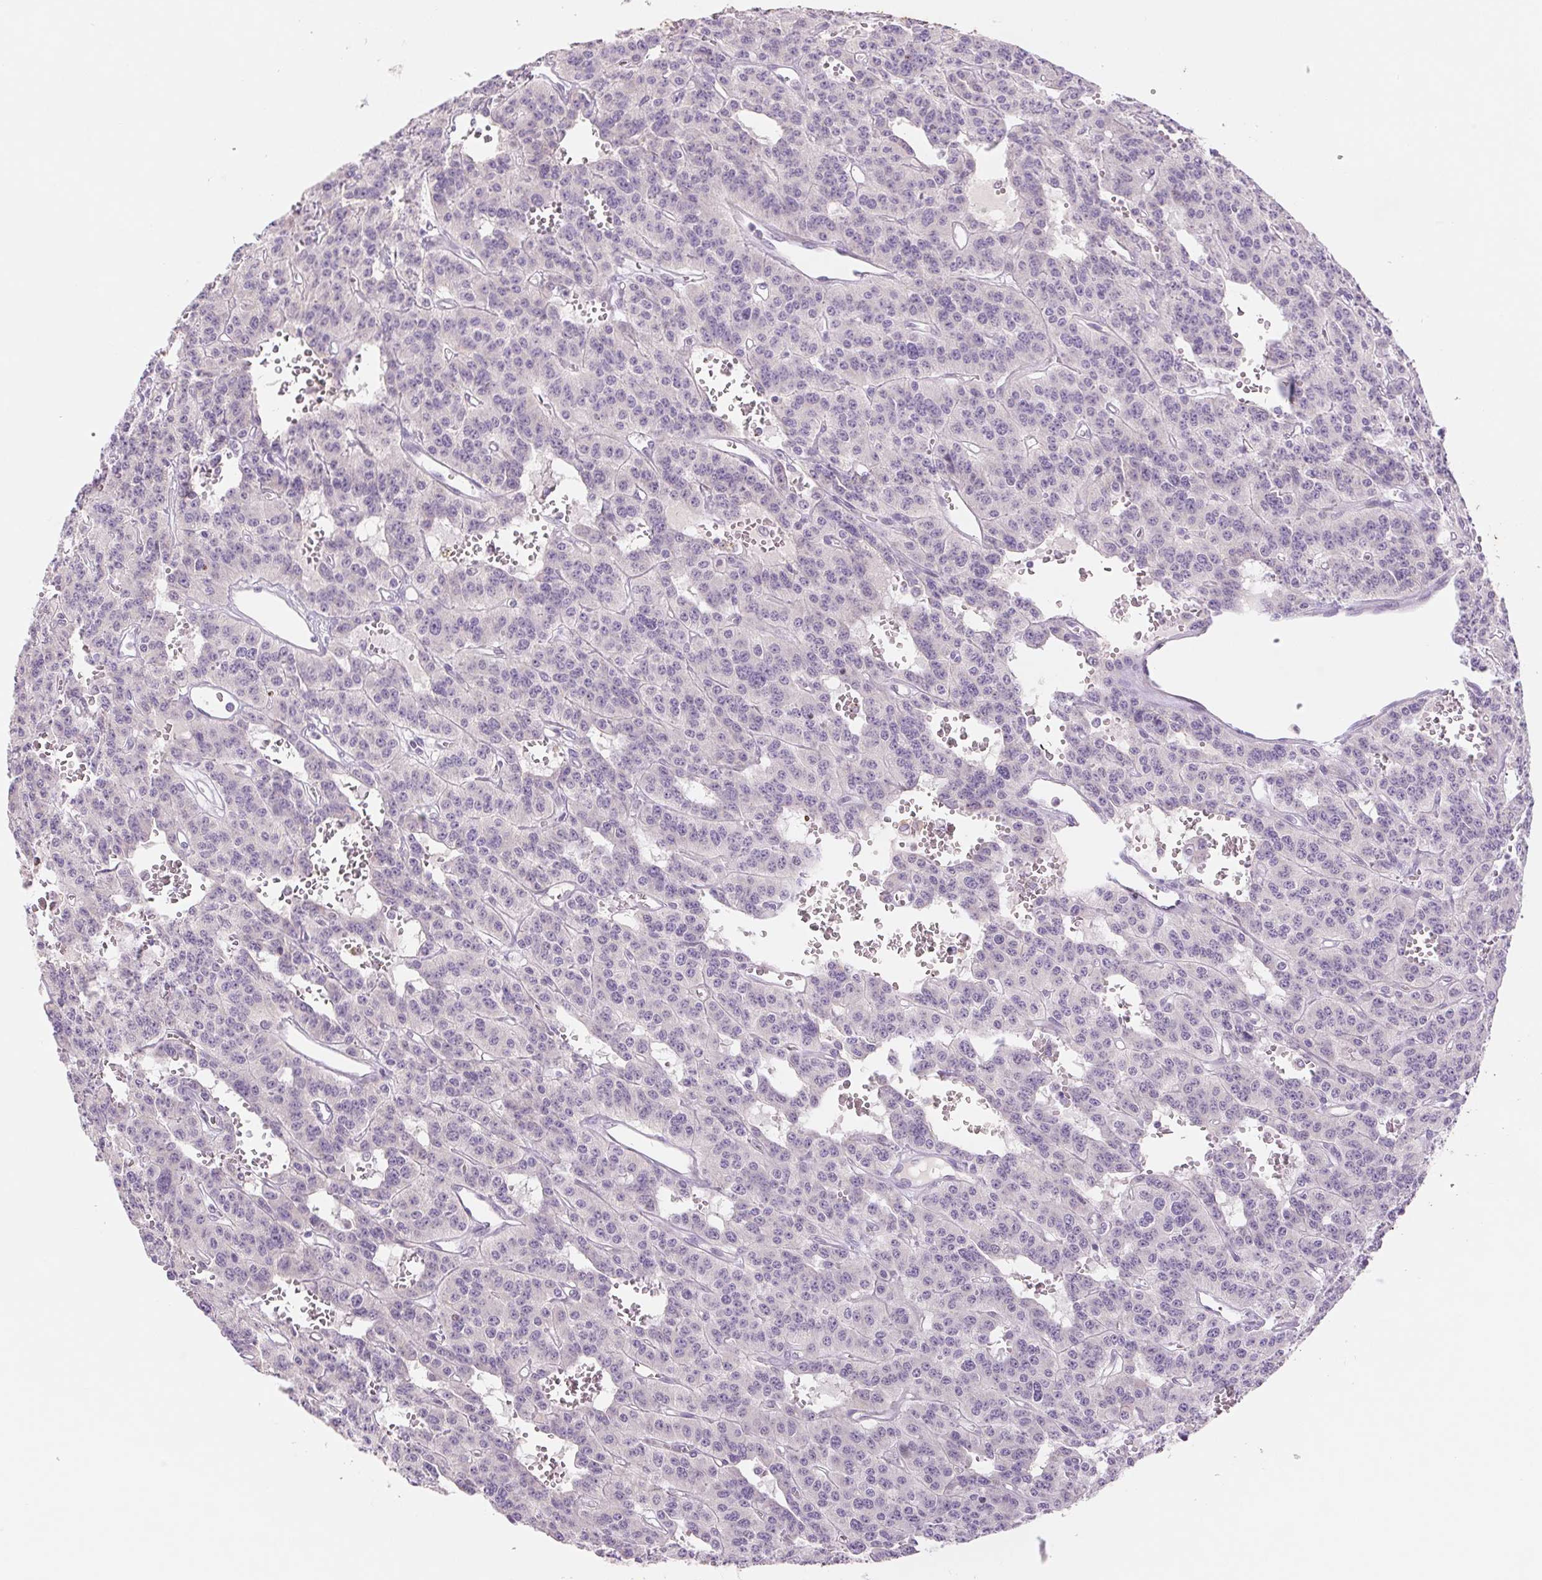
{"staining": {"intensity": "negative", "quantity": "none", "location": "none"}, "tissue": "carcinoid", "cell_type": "Tumor cells", "image_type": "cancer", "snomed": [{"axis": "morphology", "description": "Carcinoid, malignant, NOS"}, {"axis": "topography", "description": "Lung"}], "caption": "This is a image of IHC staining of carcinoid, which shows no expression in tumor cells.", "gene": "KRT1", "patient": {"sex": "female", "age": 71}}